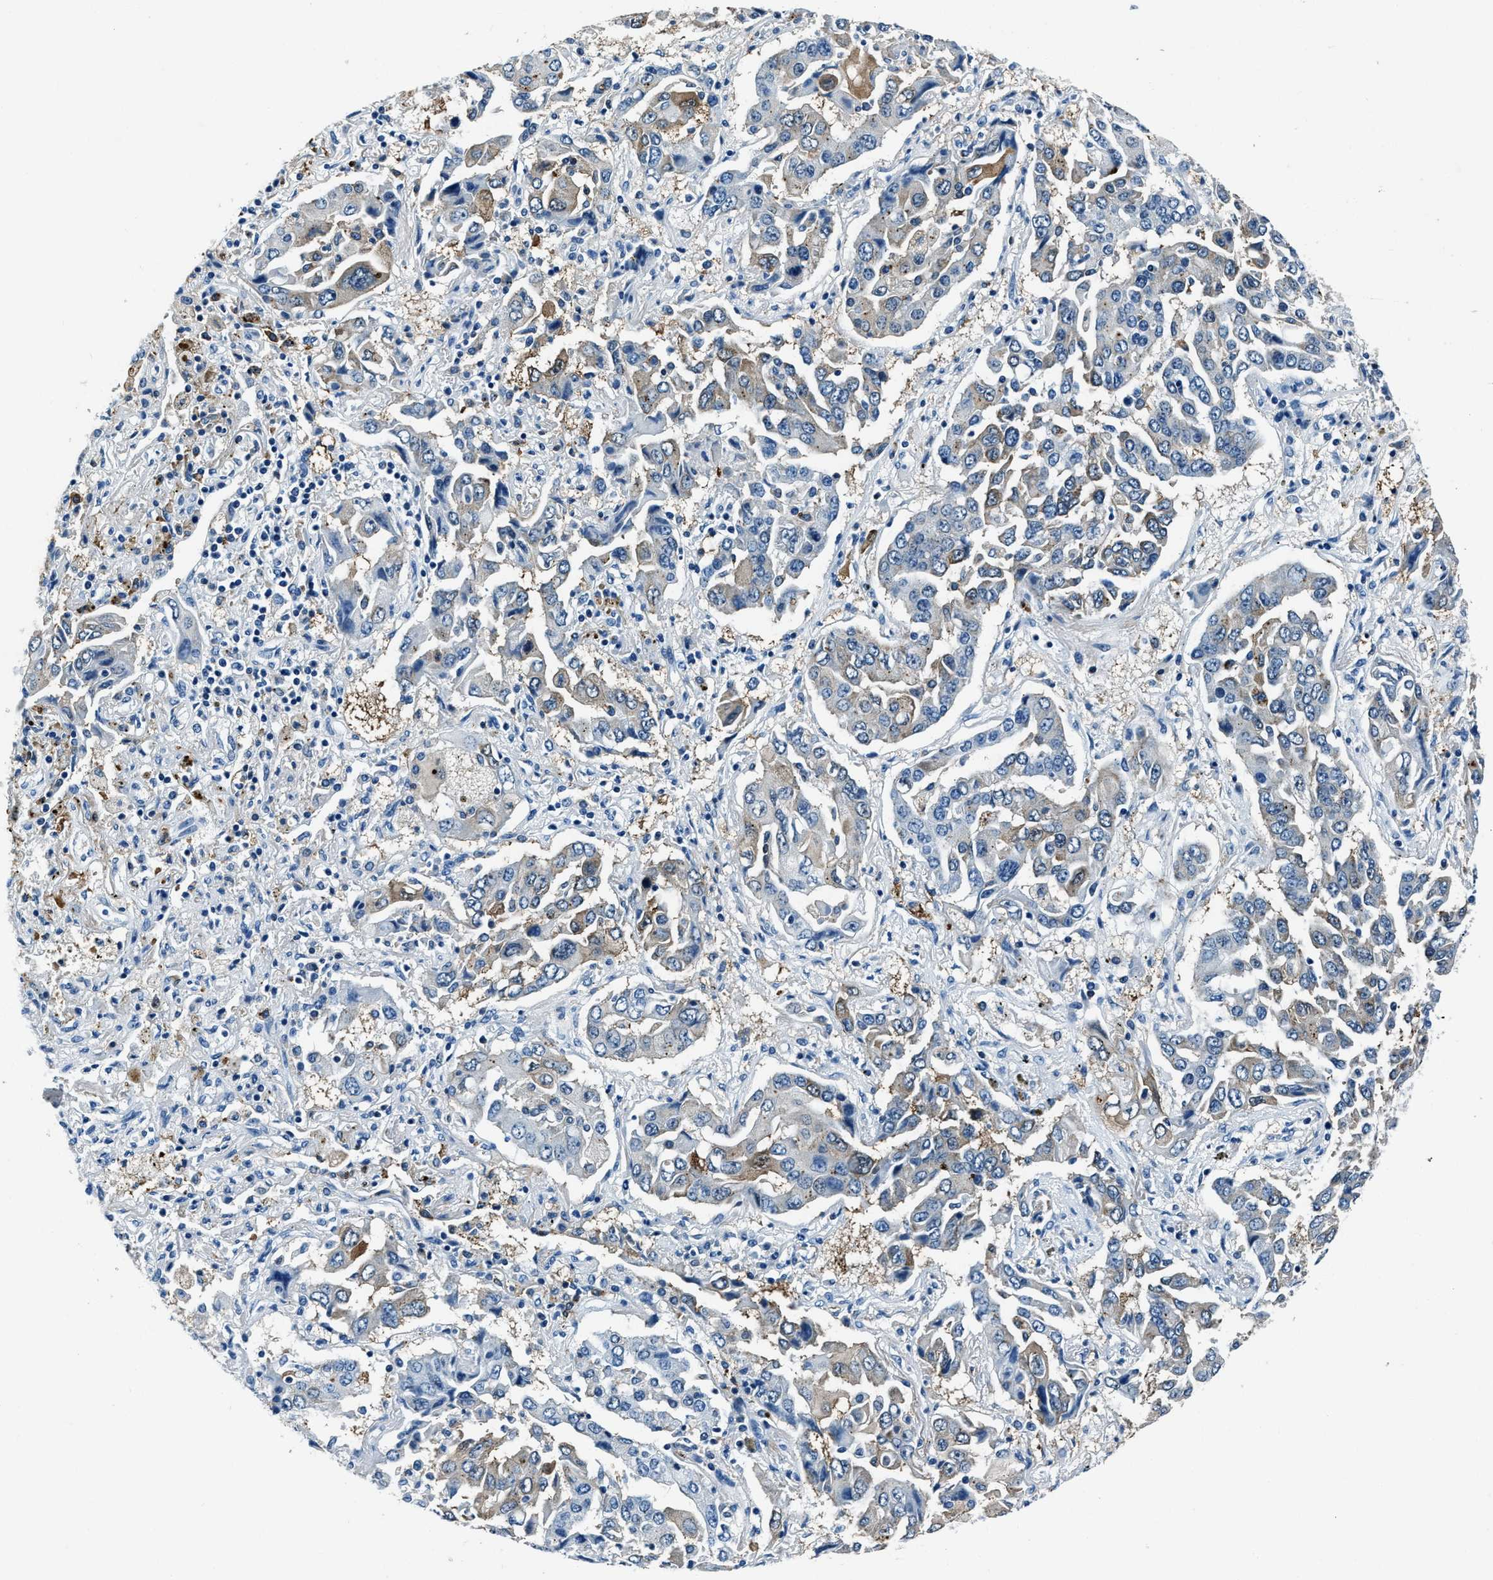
{"staining": {"intensity": "weak", "quantity": "<25%", "location": "cytoplasmic/membranous"}, "tissue": "lung cancer", "cell_type": "Tumor cells", "image_type": "cancer", "snomed": [{"axis": "morphology", "description": "Adenocarcinoma, NOS"}, {"axis": "topography", "description": "Lung"}], "caption": "A histopathology image of human lung cancer is negative for staining in tumor cells. Brightfield microscopy of immunohistochemistry stained with DAB (brown) and hematoxylin (blue), captured at high magnification.", "gene": "PTPDC1", "patient": {"sex": "female", "age": 65}}